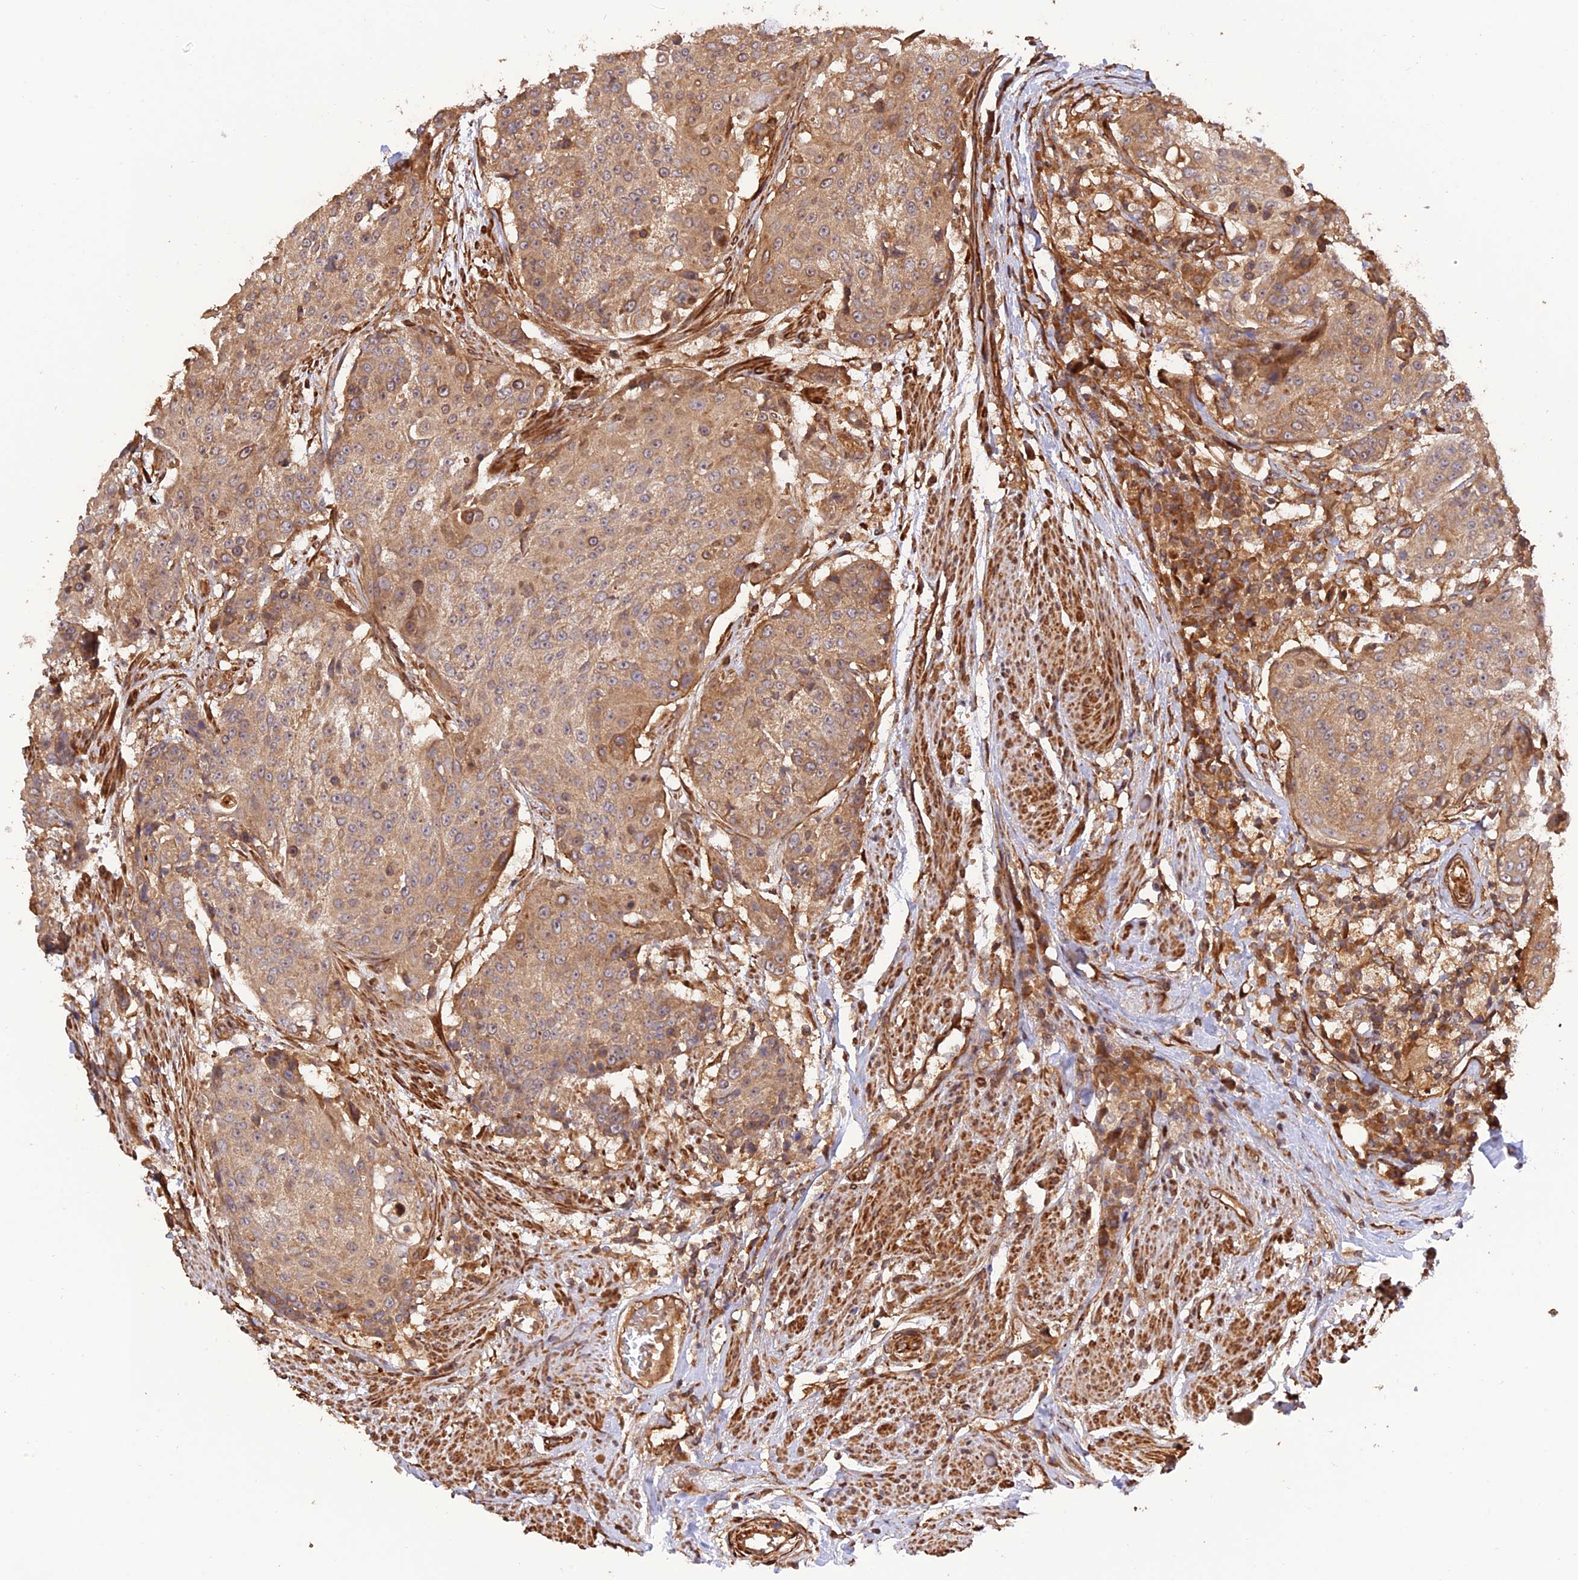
{"staining": {"intensity": "moderate", "quantity": ">75%", "location": "cytoplasmic/membranous"}, "tissue": "urothelial cancer", "cell_type": "Tumor cells", "image_type": "cancer", "snomed": [{"axis": "morphology", "description": "Urothelial carcinoma, High grade"}, {"axis": "topography", "description": "Urinary bladder"}], "caption": "This image demonstrates immunohistochemistry staining of urothelial cancer, with medium moderate cytoplasmic/membranous staining in approximately >75% of tumor cells.", "gene": "CREBL2", "patient": {"sex": "female", "age": 63}}